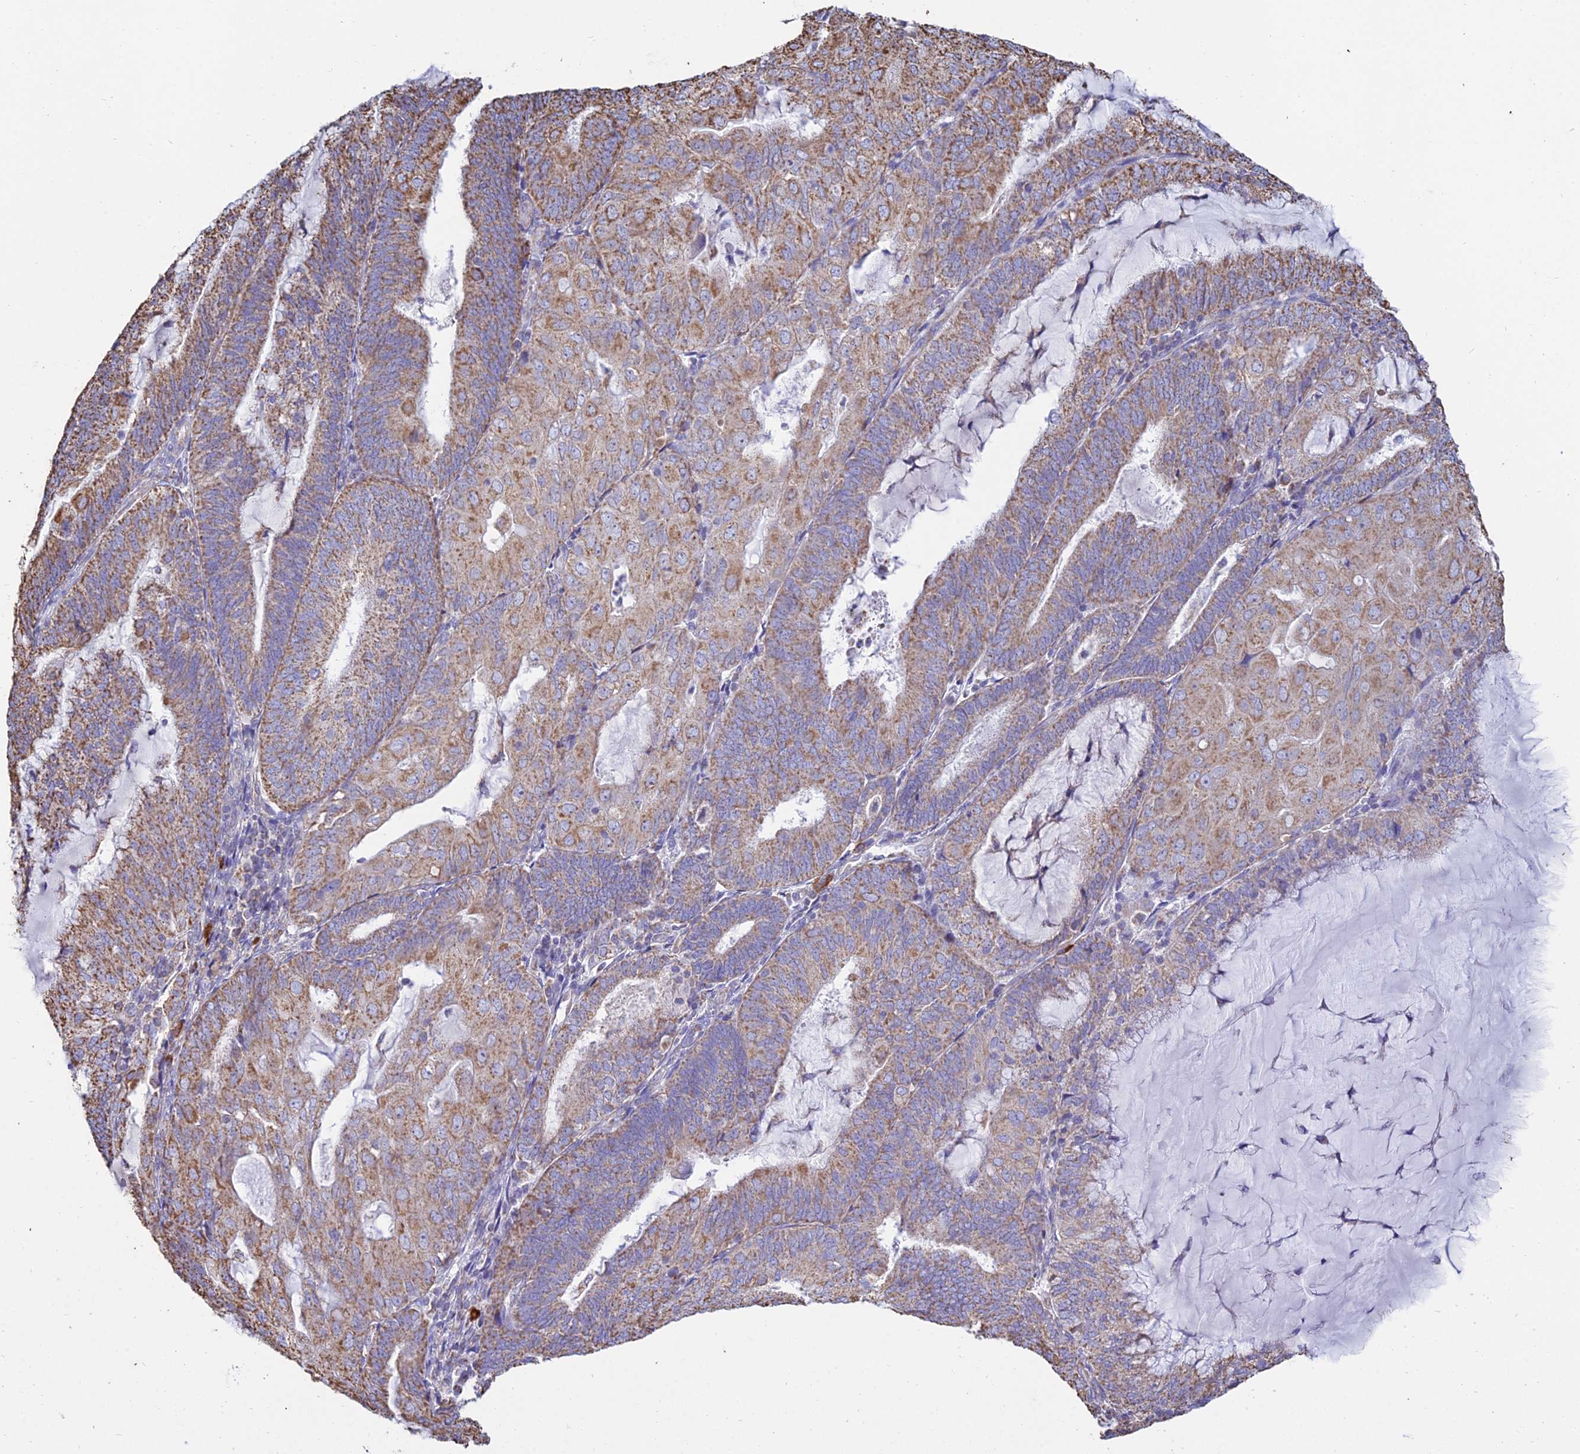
{"staining": {"intensity": "moderate", "quantity": ">75%", "location": "cytoplasmic/membranous"}, "tissue": "endometrial cancer", "cell_type": "Tumor cells", "image_type": "cancer", "snomed": [{"axis": "morphology", "description": "Adenocarcinoma, NOS"}, {"axis": "topography", "description": "Endometrium"}], "caption": "This is a histology image of immunohistochemistry (IHC) staining of adenocarcinoma (endometrial), which shows moderate expression in the cytoplasmic/membranous of tumor cells.", "gene": "OR2W3", "patient": {"sex": "female", "age": 81}}